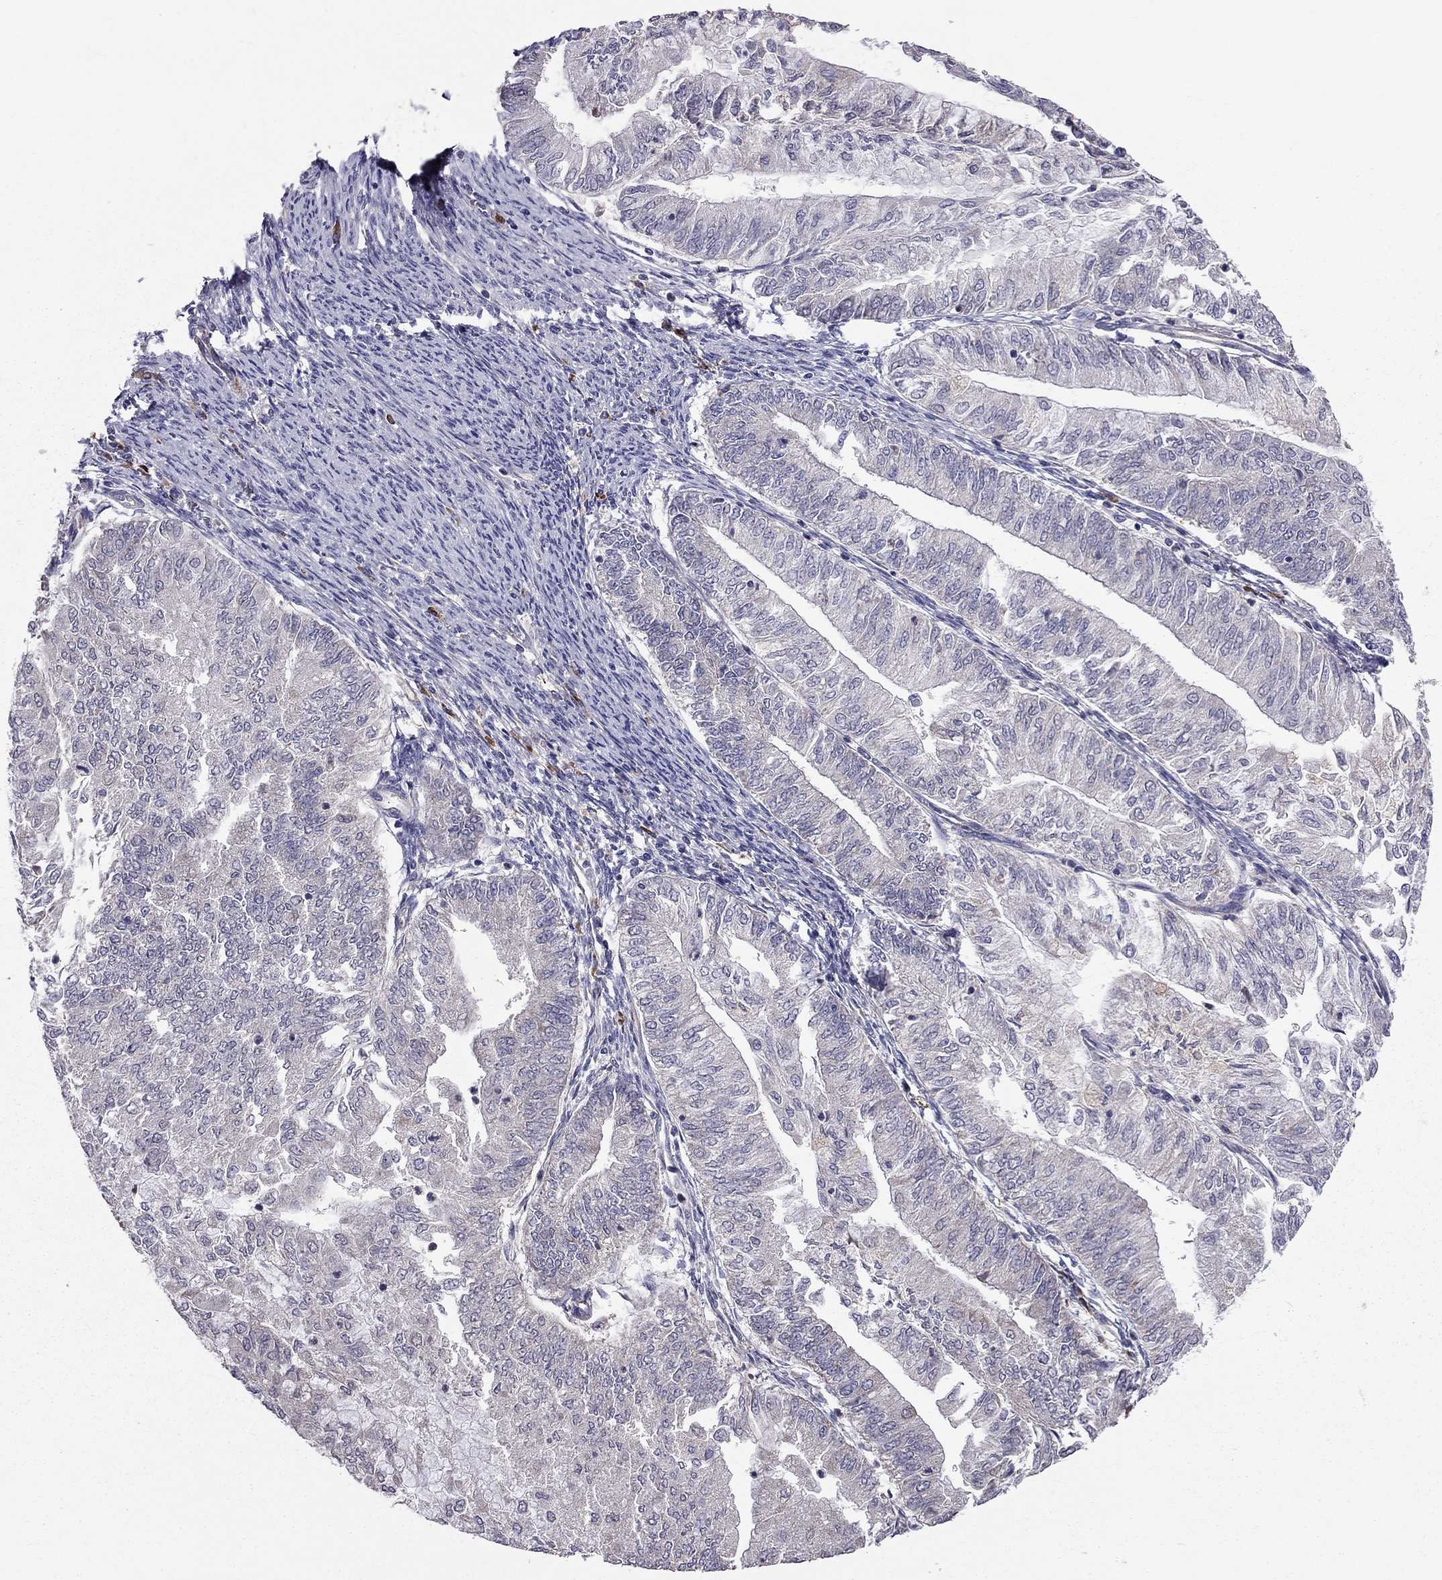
{"staining": {"intensity": "negative", "quantity": "none", "location": "none"}, "tissue": "endometrial cancer", "cell_type": "Tumor cells", "image_type": "cancer", "snomed": [{"axis": "morphology", "description": "Adenocarcinoma, NOS"}, {"axis": "topography", "description": "Endometrium"}], "caption": "This is an IHC micrograph of human endometrial cancer (adenocarcinoma). There is no staining in tumor cells.", "gene": "PIK3CG", "patient": {"sex": "female", "age": 59}}